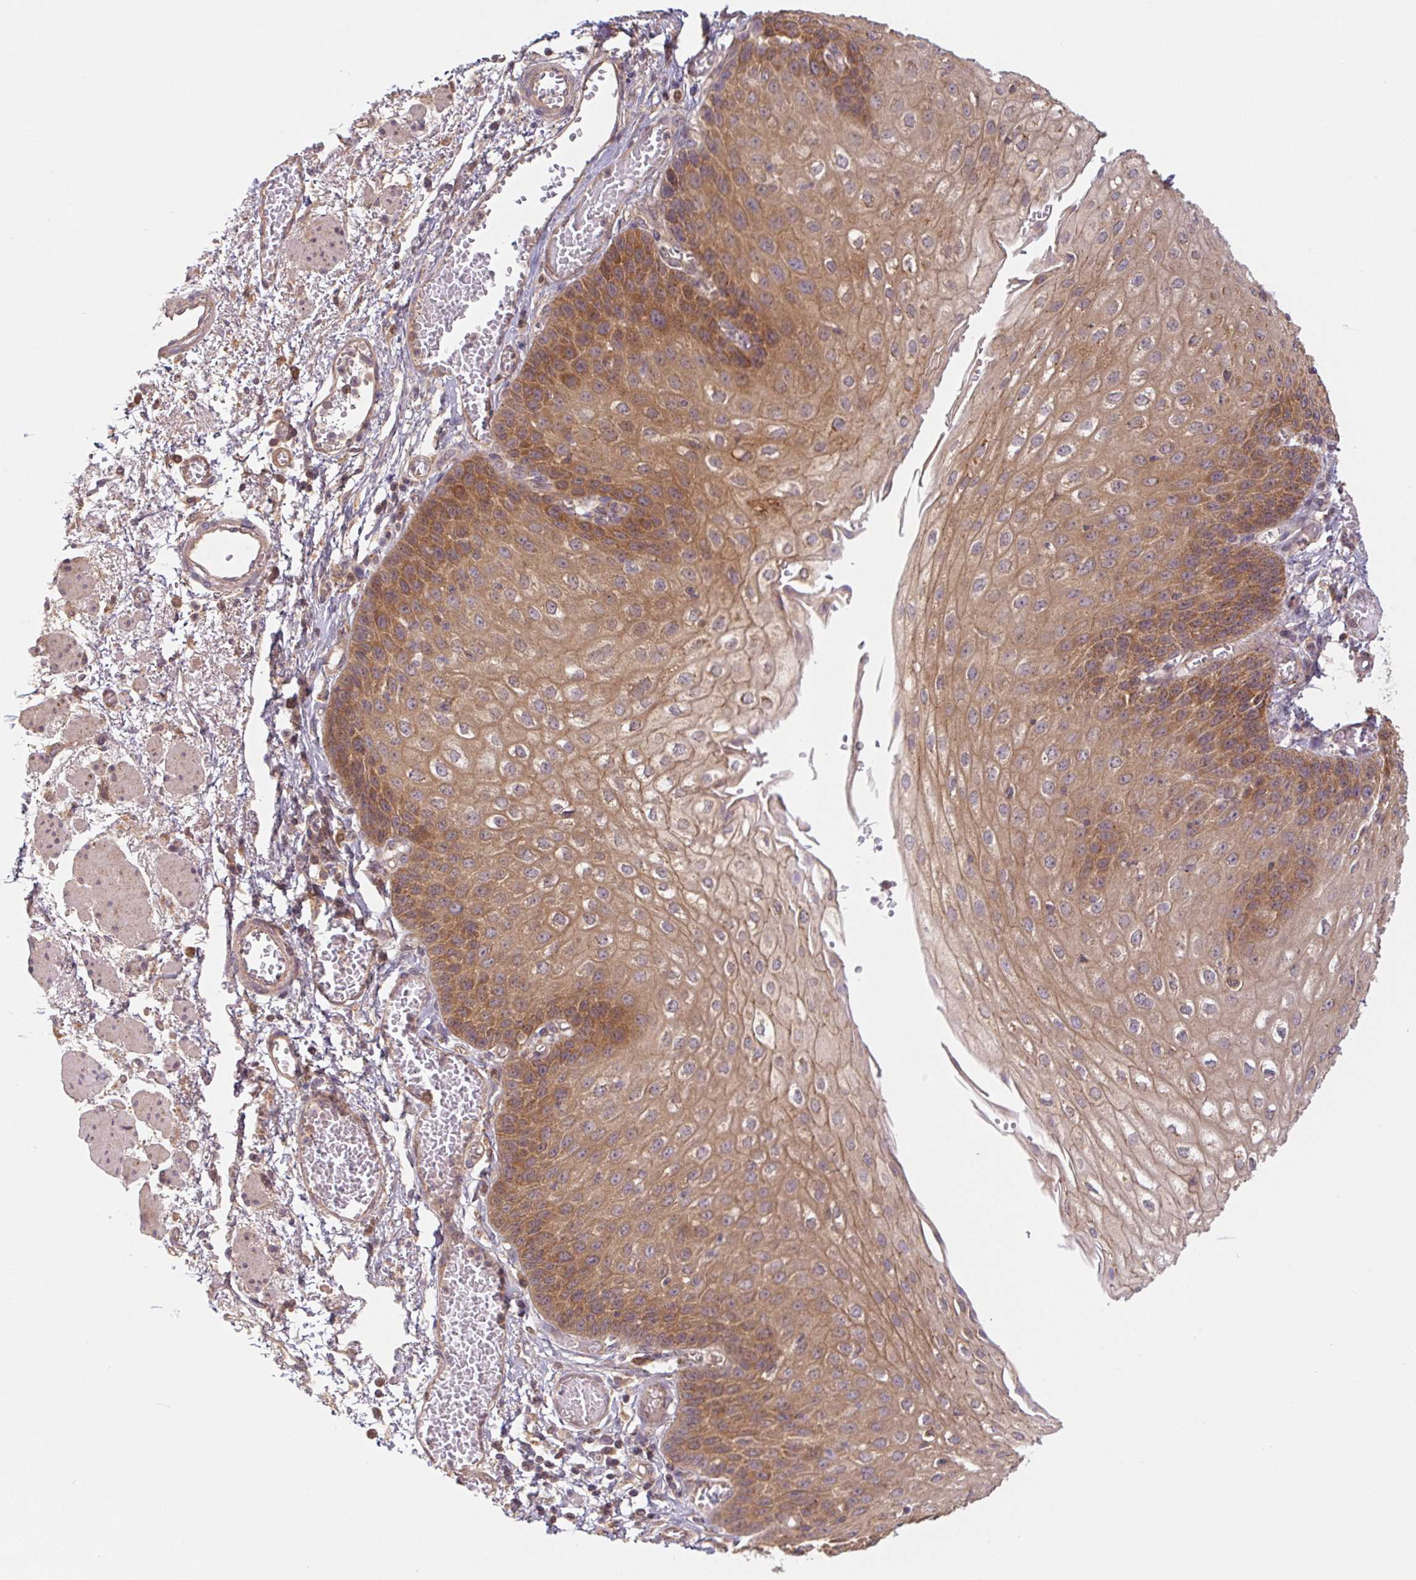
{"staining": {"intensity": "moderate", "quantity": ">75%", "location": "cytoplasmic/membranous"}, "tissue": "esophagus", "cell_type": "Squamous epithelial cells", "image_type": "normal", "snomed": [{"axis": "morphology", "description": "Normal tissue, NOS"}, {"axis": "morphology", "description": "Adenocarcinoma, NOS"}, {"axis": "topography", "description": "Esophagus"}], "caption": "Protein analysis of unremarkable esophagus exhibits moderate cytoplasmic/membranous positivity in about >75% of squamous epithelial cells. (IHC, brightfield microscopy, high magnification).", "gene": "MTHFD1L", "patient": {"sex": "male", "age": 81}}